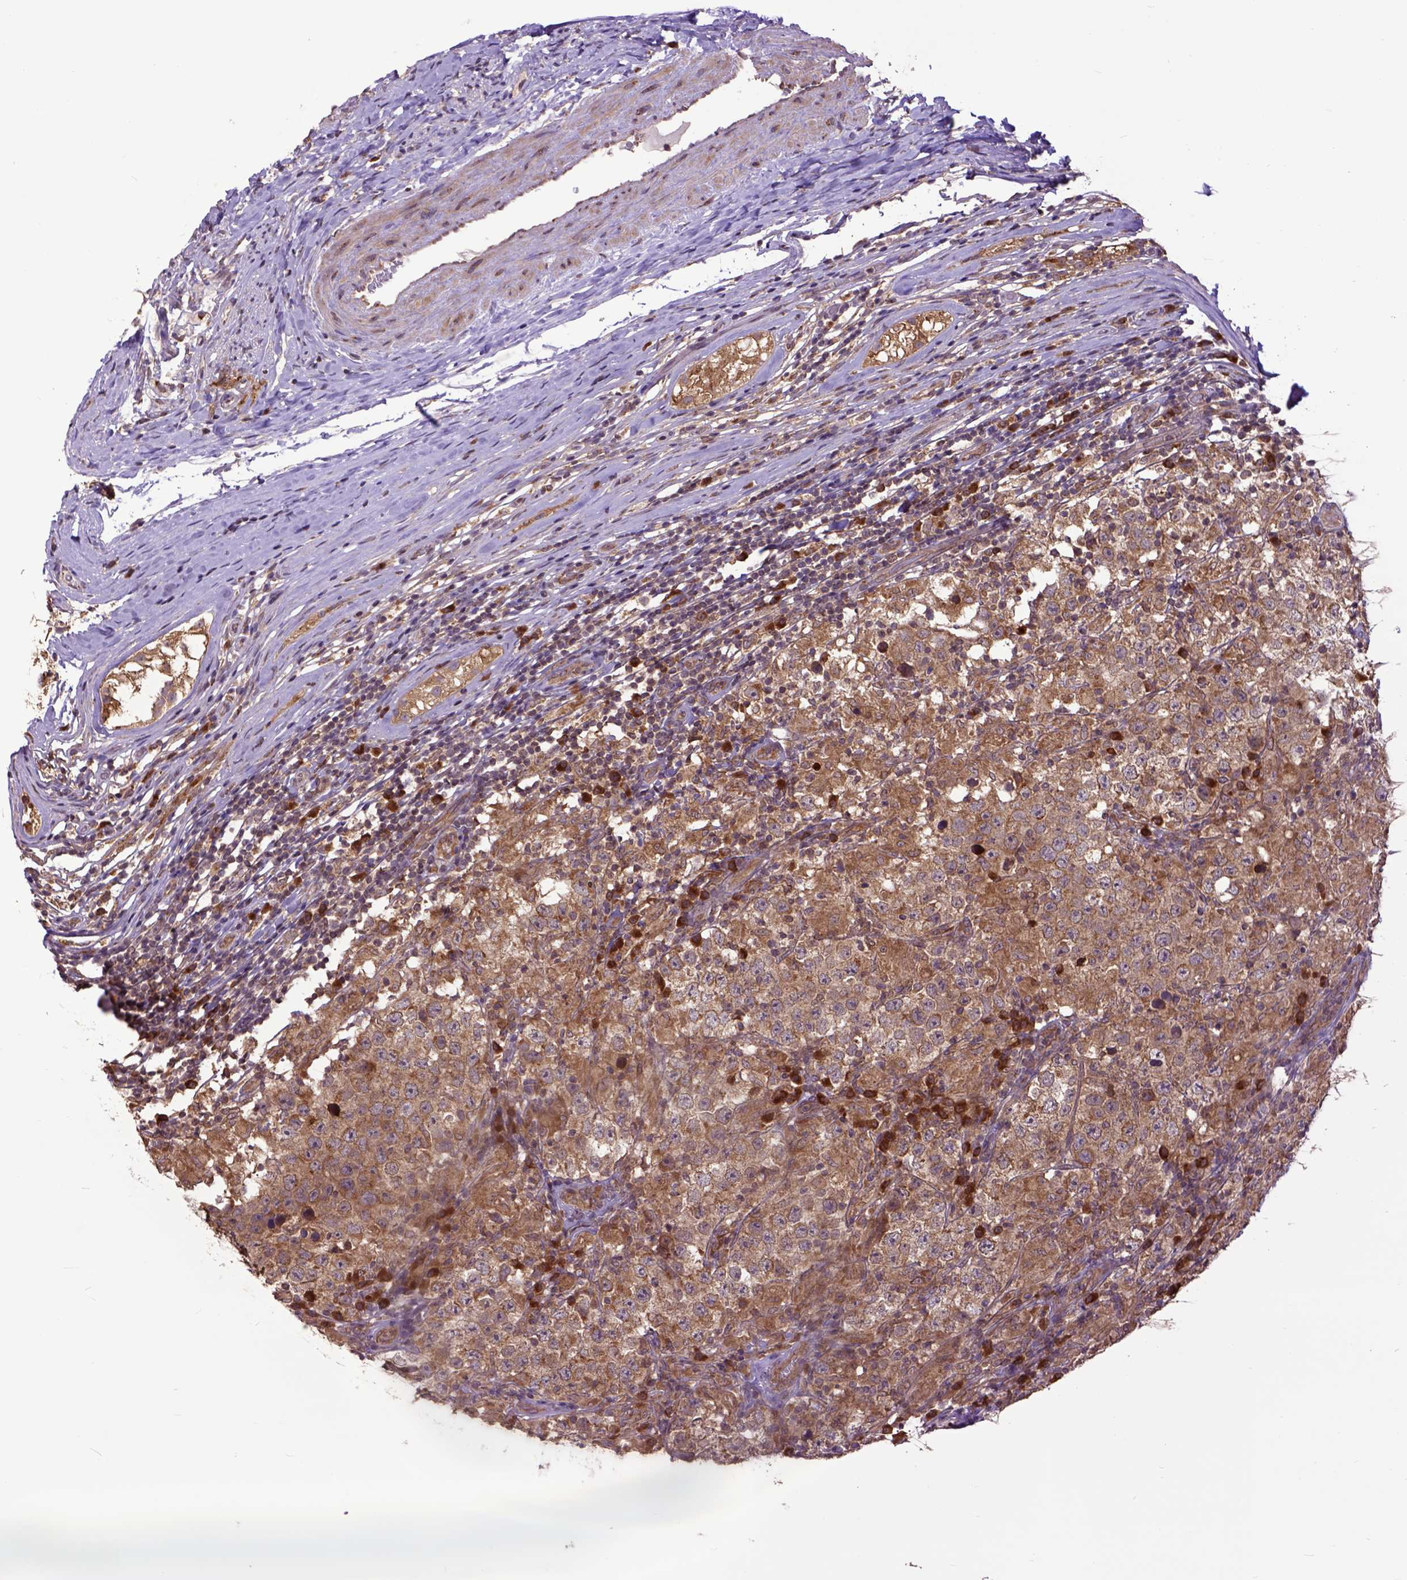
{"staining": {"intensity": "moderate", "quantity": ">75%", "location": "cytoplasmic/membranous"}, "tissue": "testis cancer", "cell_type": "Tumor cells", "image_type": "cancer", "snomed": [{"axis": "morphology", "description": "Seminoma, NOS"}, {"axis": "morphology", "description": "Carcinoma, Embryonal, NOS"}, {"axis": "topography", "description": "Testis"}], "caption": "Moderate cytoplasmic/membranous staining for a protein is seen in about >75% of tumor cells of testis cancer using immunohistochemistry (IHC).", "gene": "ARL1", "patient": {"sex": "male", "age": 41}}